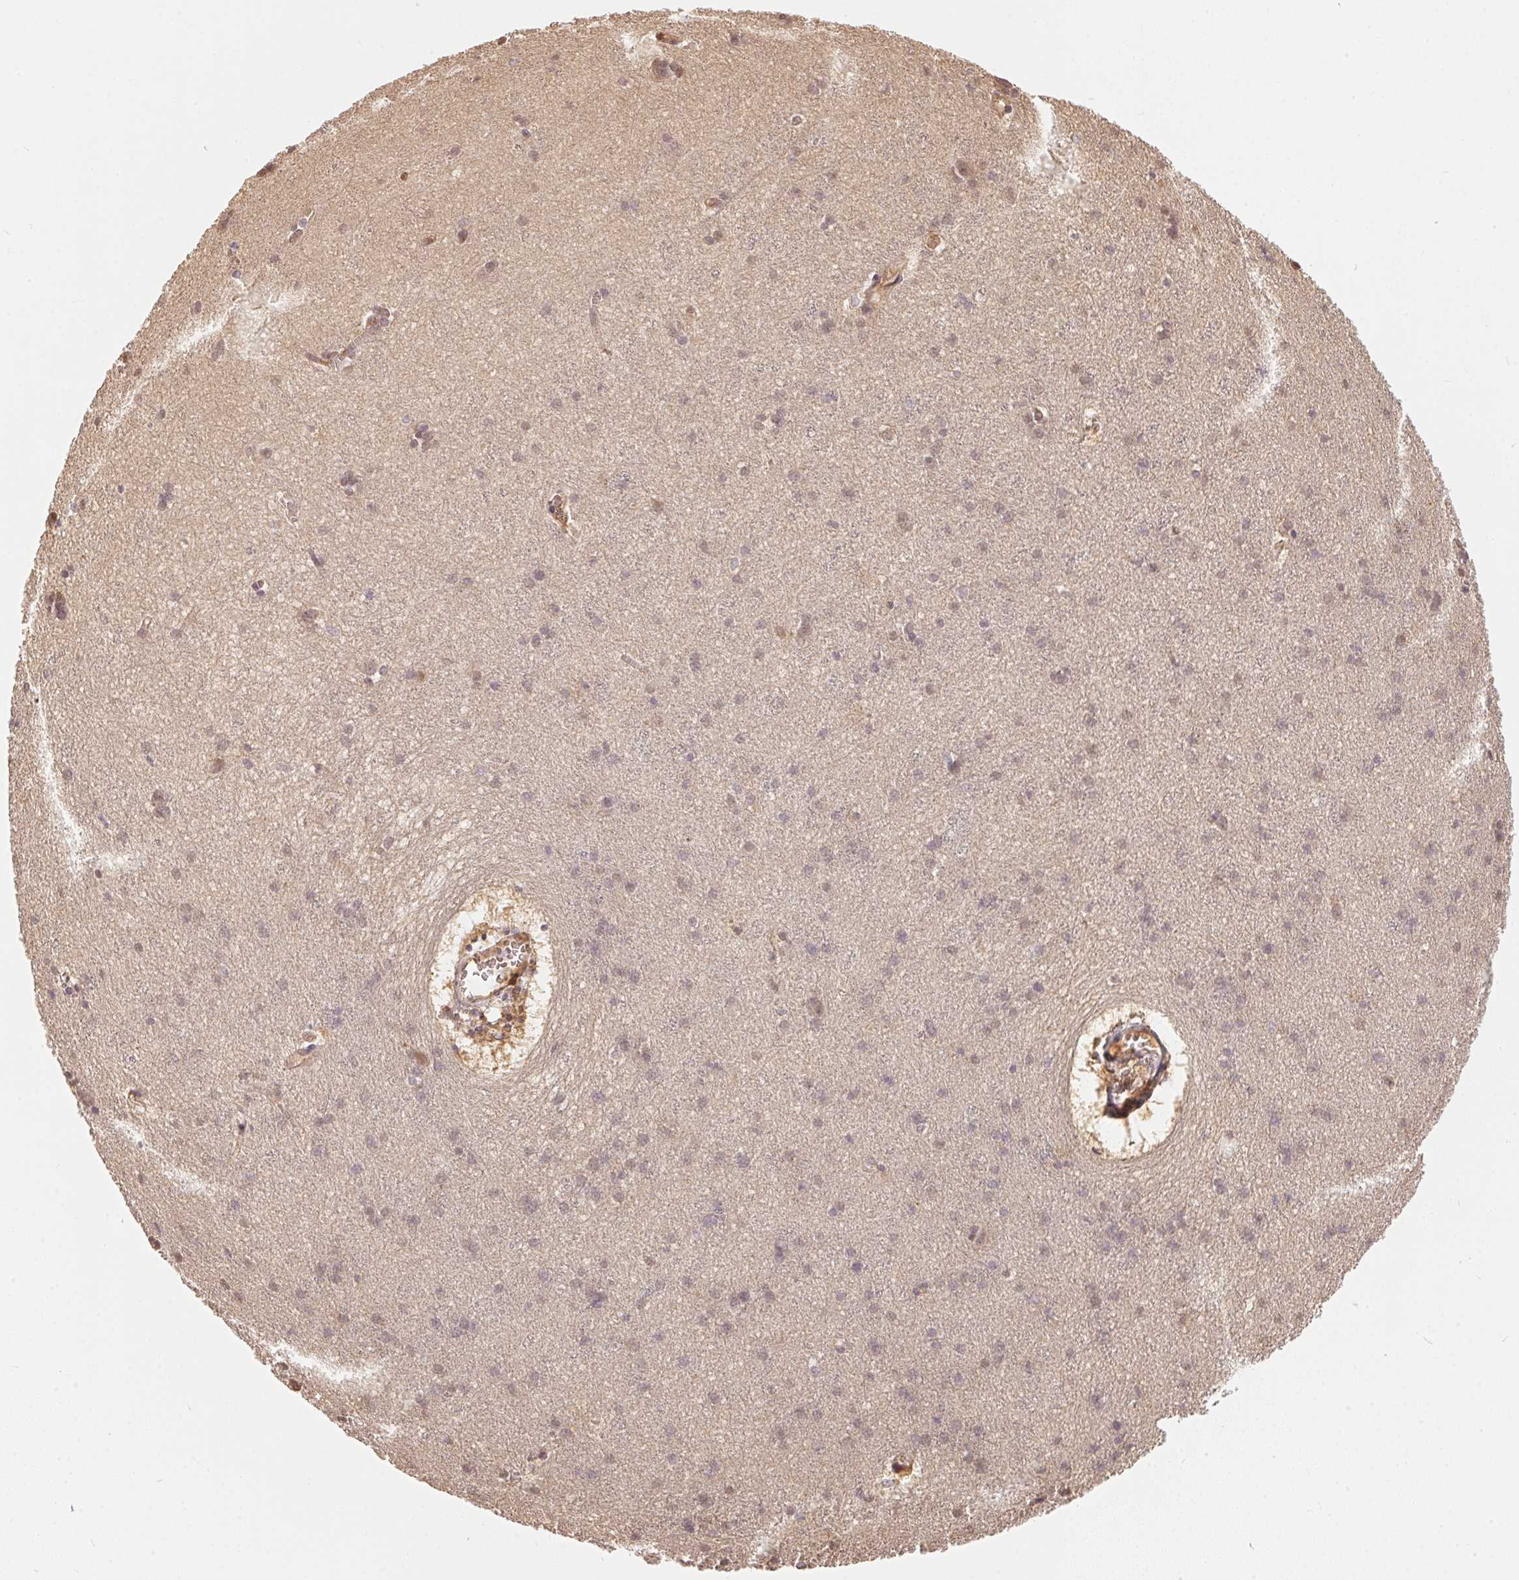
{"staining": {"intensity": "negative", "quantity": "none", "location": "none"}, "tissue": "cerebral cortex", "cell_type": "Endothelial cells", "image_type": "normal", "snomed": [{"axis": "morphology", "description": "Normal tissue, NOS"}, {"axis": "topography", "description": "Cerebral cortex"}], "caption": "A high-resolution micrograph shows immunohistochemistry (IHC) staining of benign cerebral cortex, which exhibits no significant expression in endothelial cells.", "gene": "BLMH", "patient": {"sex": "male", "age": 37}}